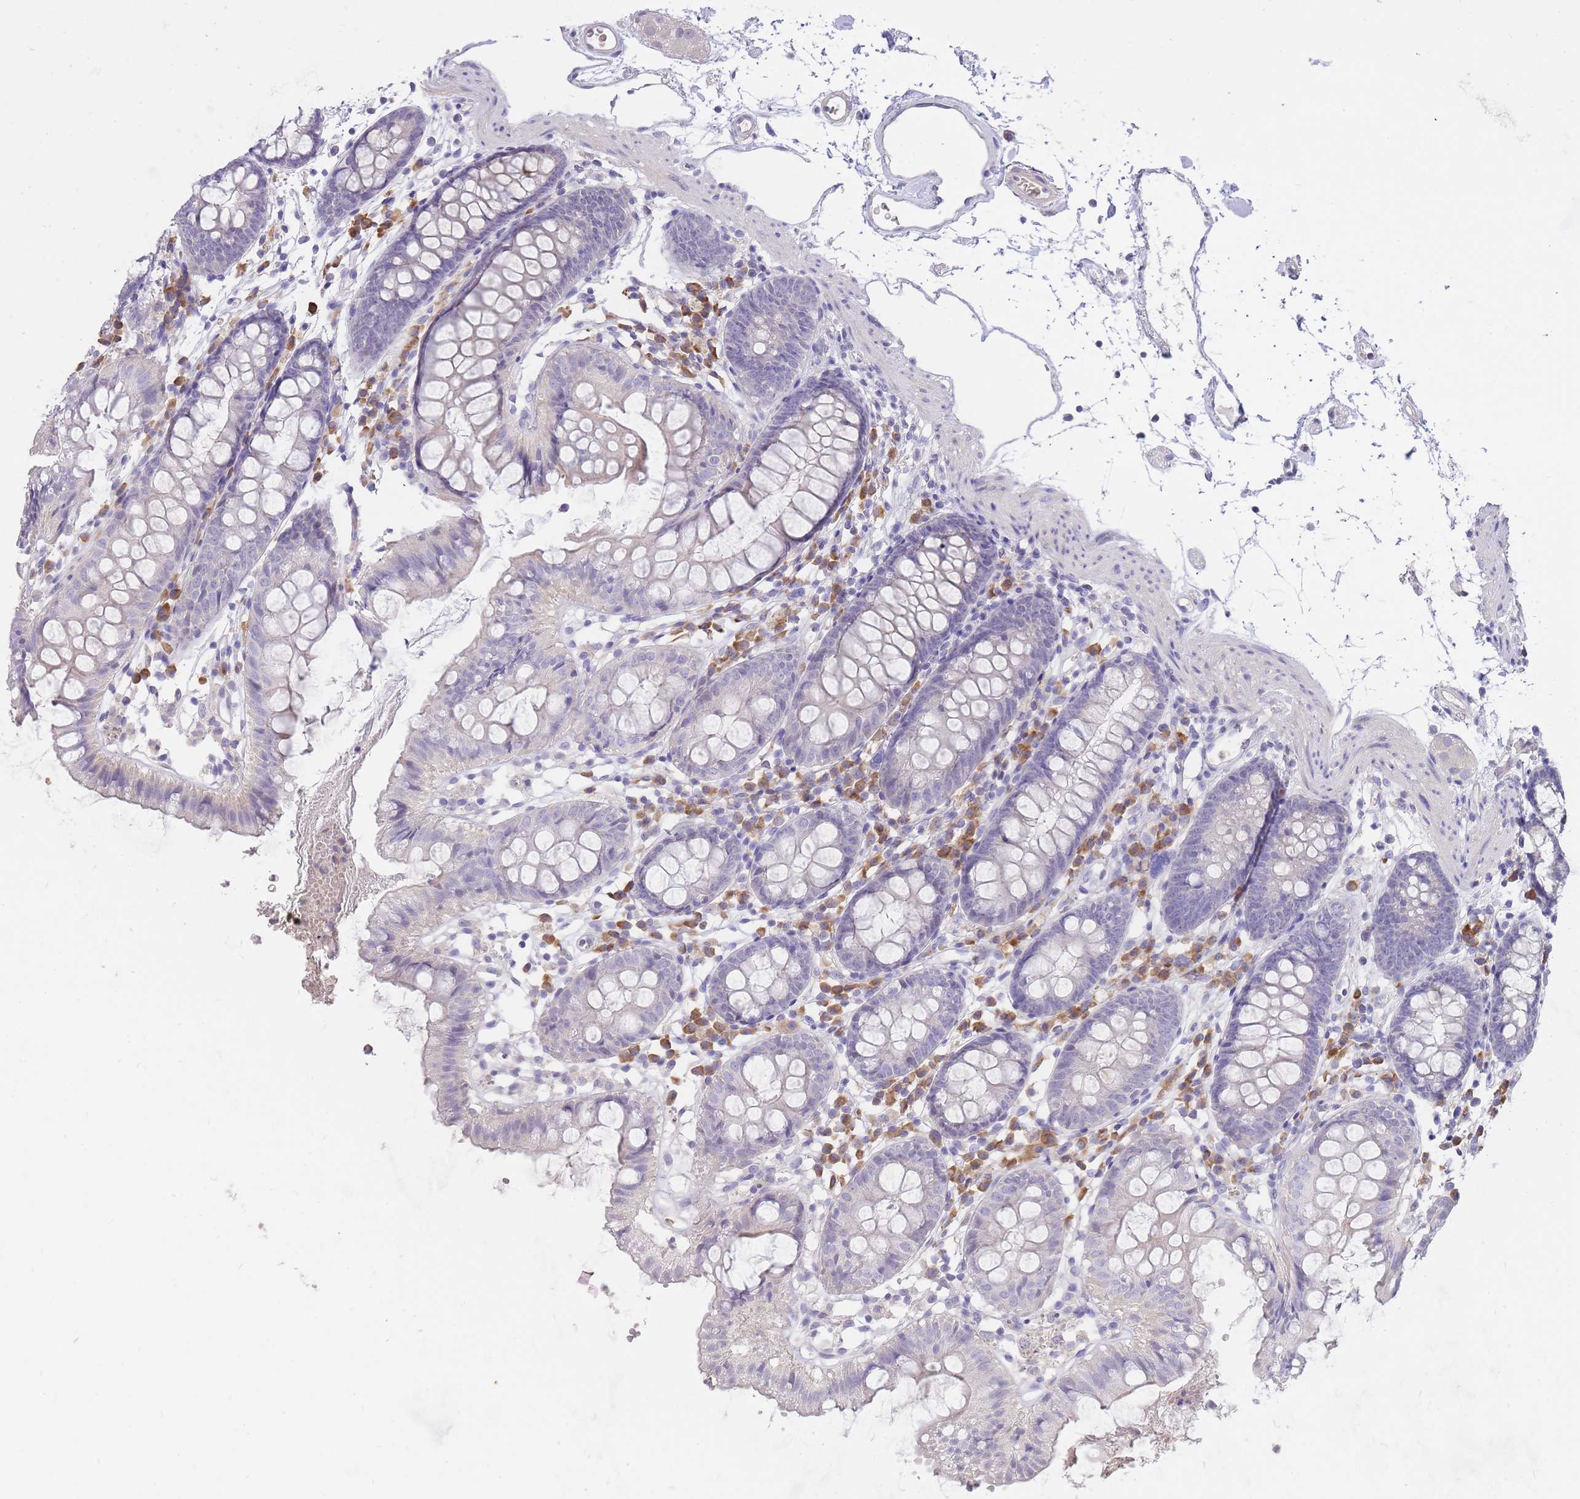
{"staining": {"intensity": "negative", "quantity": "none", "location": "none"}, "tissue": "colon", "cell_type": "Endothelial cells", "image_type": "normal", "snomed": [{"axis": "morphology", "description": "Normal tissue, NOS"}, {"axis": "topography", "description": "Colon"}], "caption": "Histopathology image shows no significant protein expression in endothelial cells of benign colon. (Brightfield microscopy of DAB IHC at high magnification).", "gene": "FRG2B", "patient": {"sex": "female", "age": 84}}